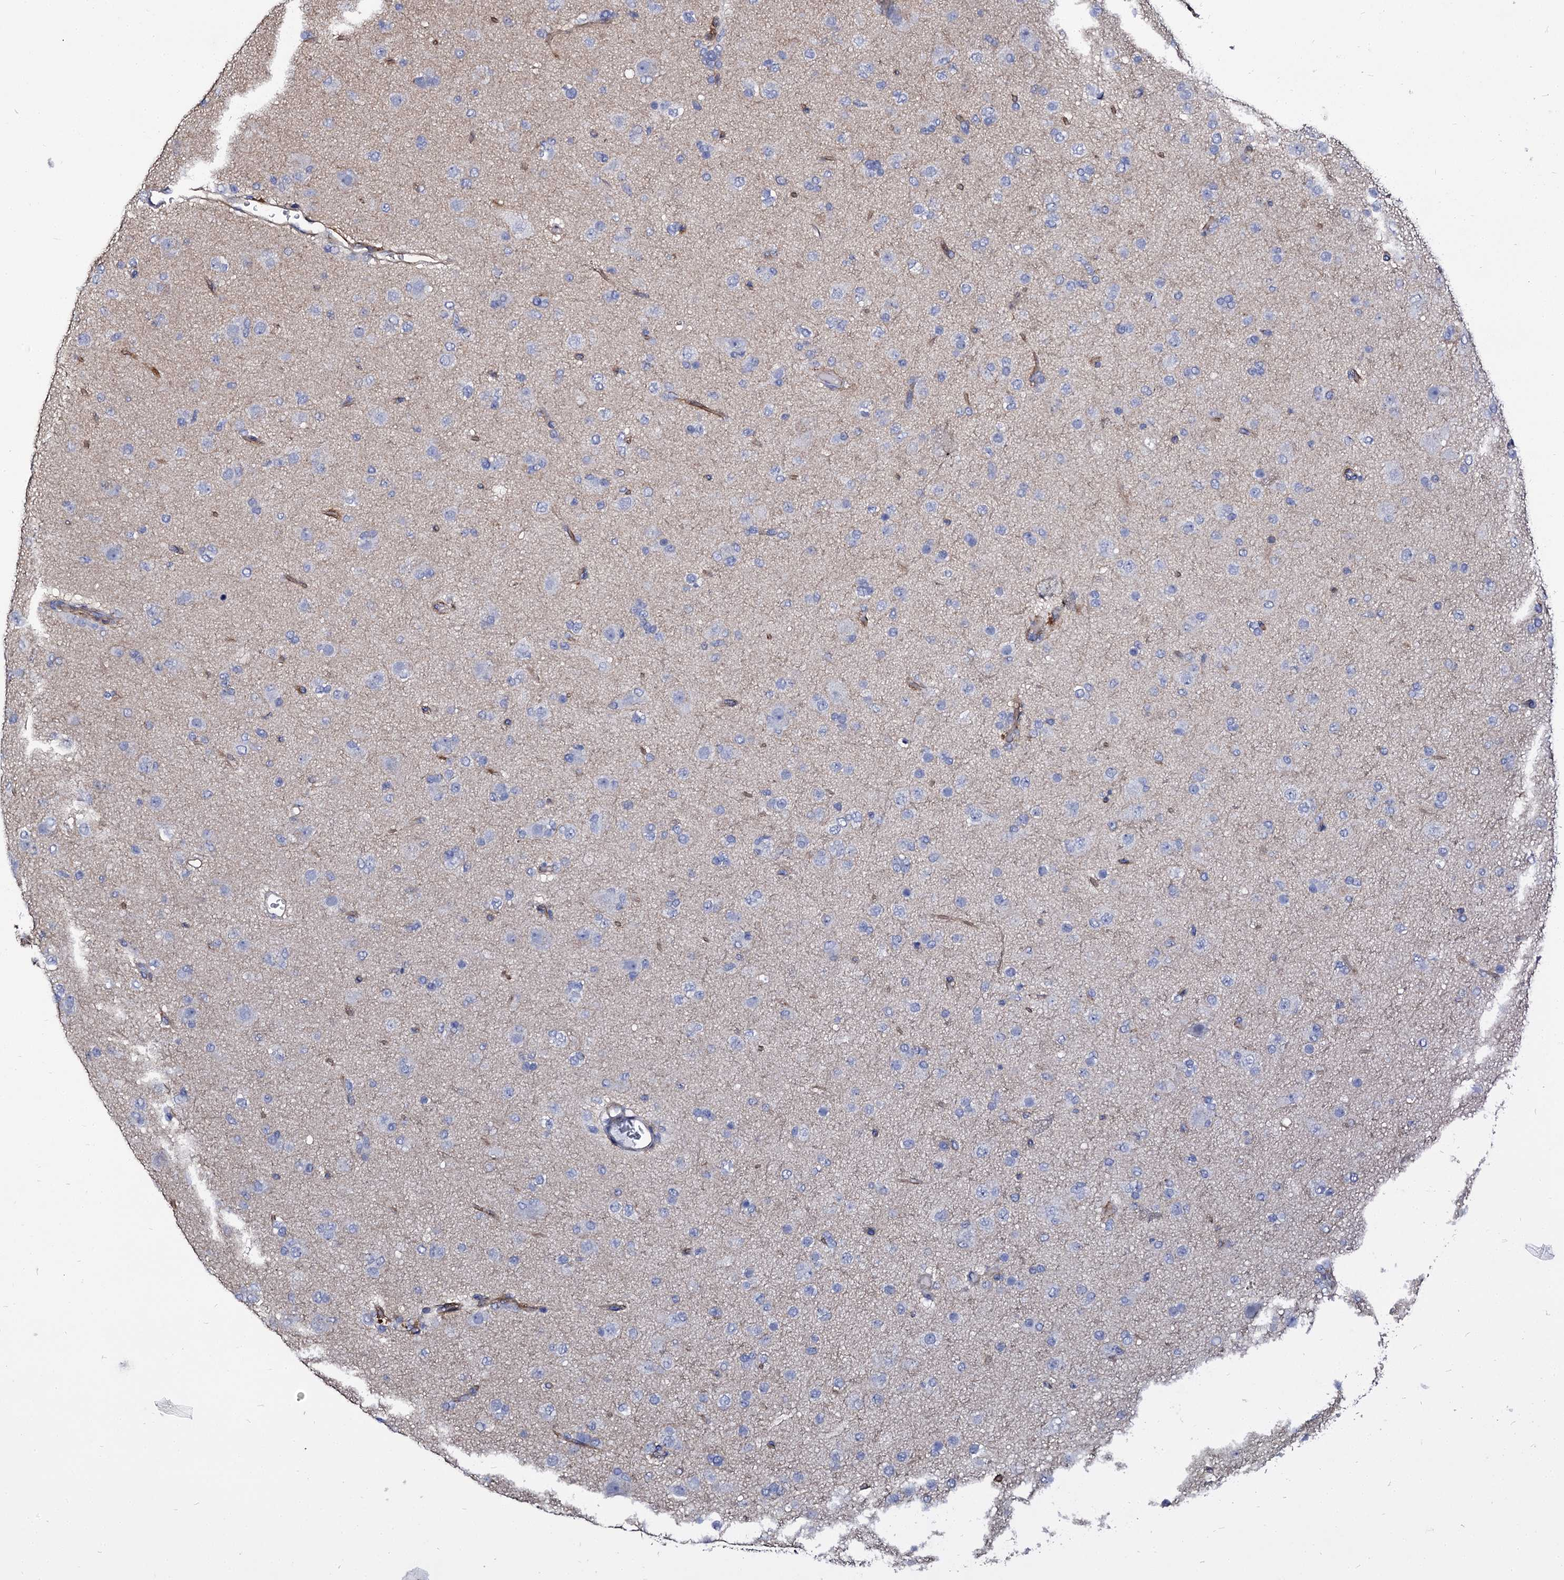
{"staining": {"intensity": "negative", "quantity": "none", "location": "none"}, "tissue": "glioma", "cell_type": "Tumor cells", "image_type": "cancer", "snomed": [{"axis": "morphology", "description": "Glioma, malignant, Low grade"}, {"axis": "topography", "description": "Brain"}], "caption": "An image of human malignant glioma (low-grade) is negative for staining in tumor cells. The staining is performed using DAB brown chromogen with nuclei counter-stained in using hematoxylin.", "gene": "CBFB", "patient": {"sex": "male", "age": 65}}